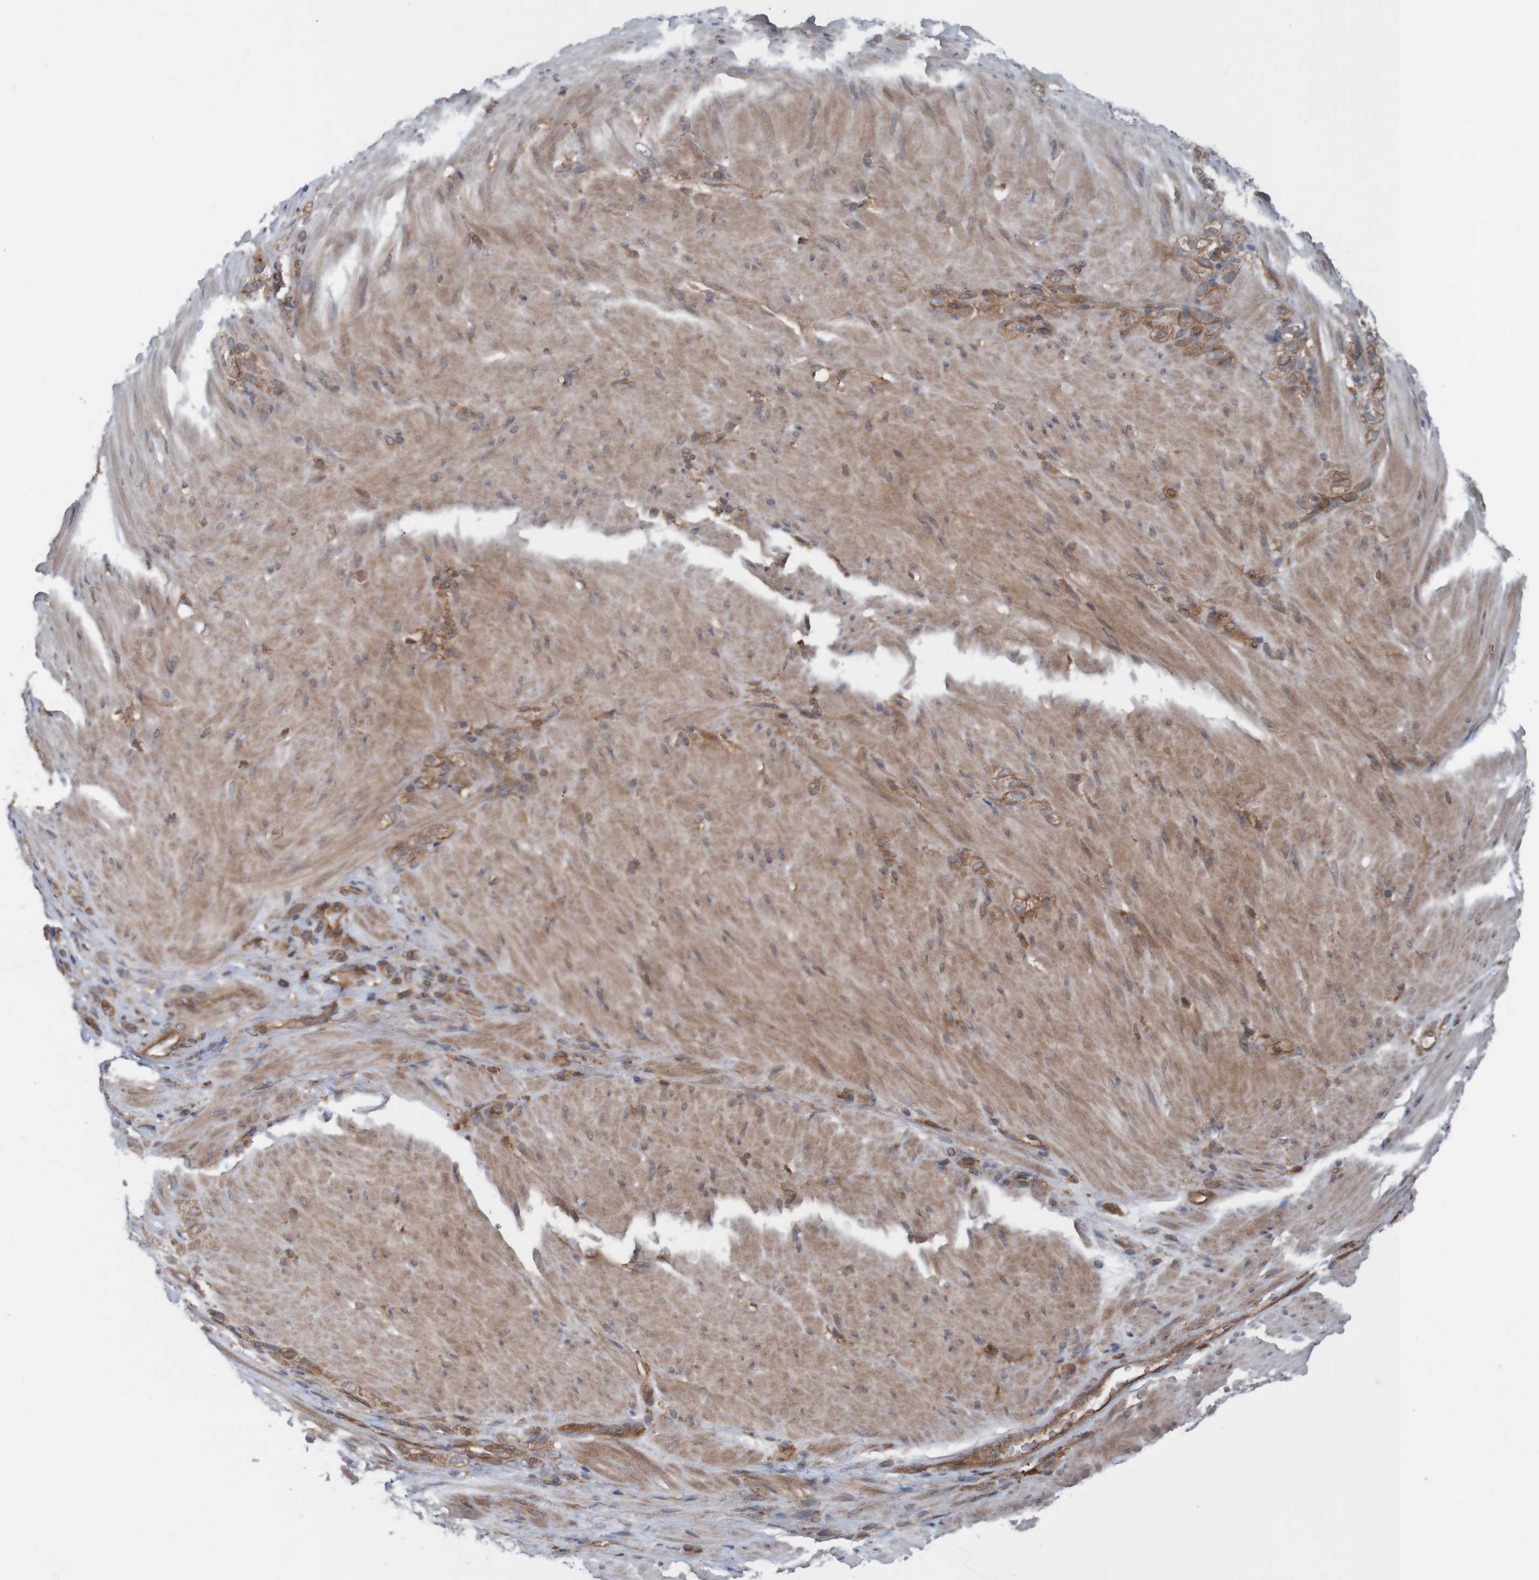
{"staining": {"intensity": "weak", "quantity": ">75%", "location": "cytoplasmic/membranous"}, "tissue": "stomach cancer", "cell_type": "Tumor cells", "image_type": "cancer", "snomed": [{"axis": "morphology", "description": "Adenocarcinoma, NOS"}, {"axis": "topography", "description": "Stomach"}], "caption": "IHC histopathology image of neoplastic tissue: stomach adenocarcinoma stained using immunohistochemistry (IHC) demonstrates low levels of weak protein expression localized specifically in the cytoplasmic/membranous of tumor cells, appearing as a cytoplasmic/membranous brown color.", "gene": "ARHGEF11", "patient": {"sex": "male", "age": 82}}